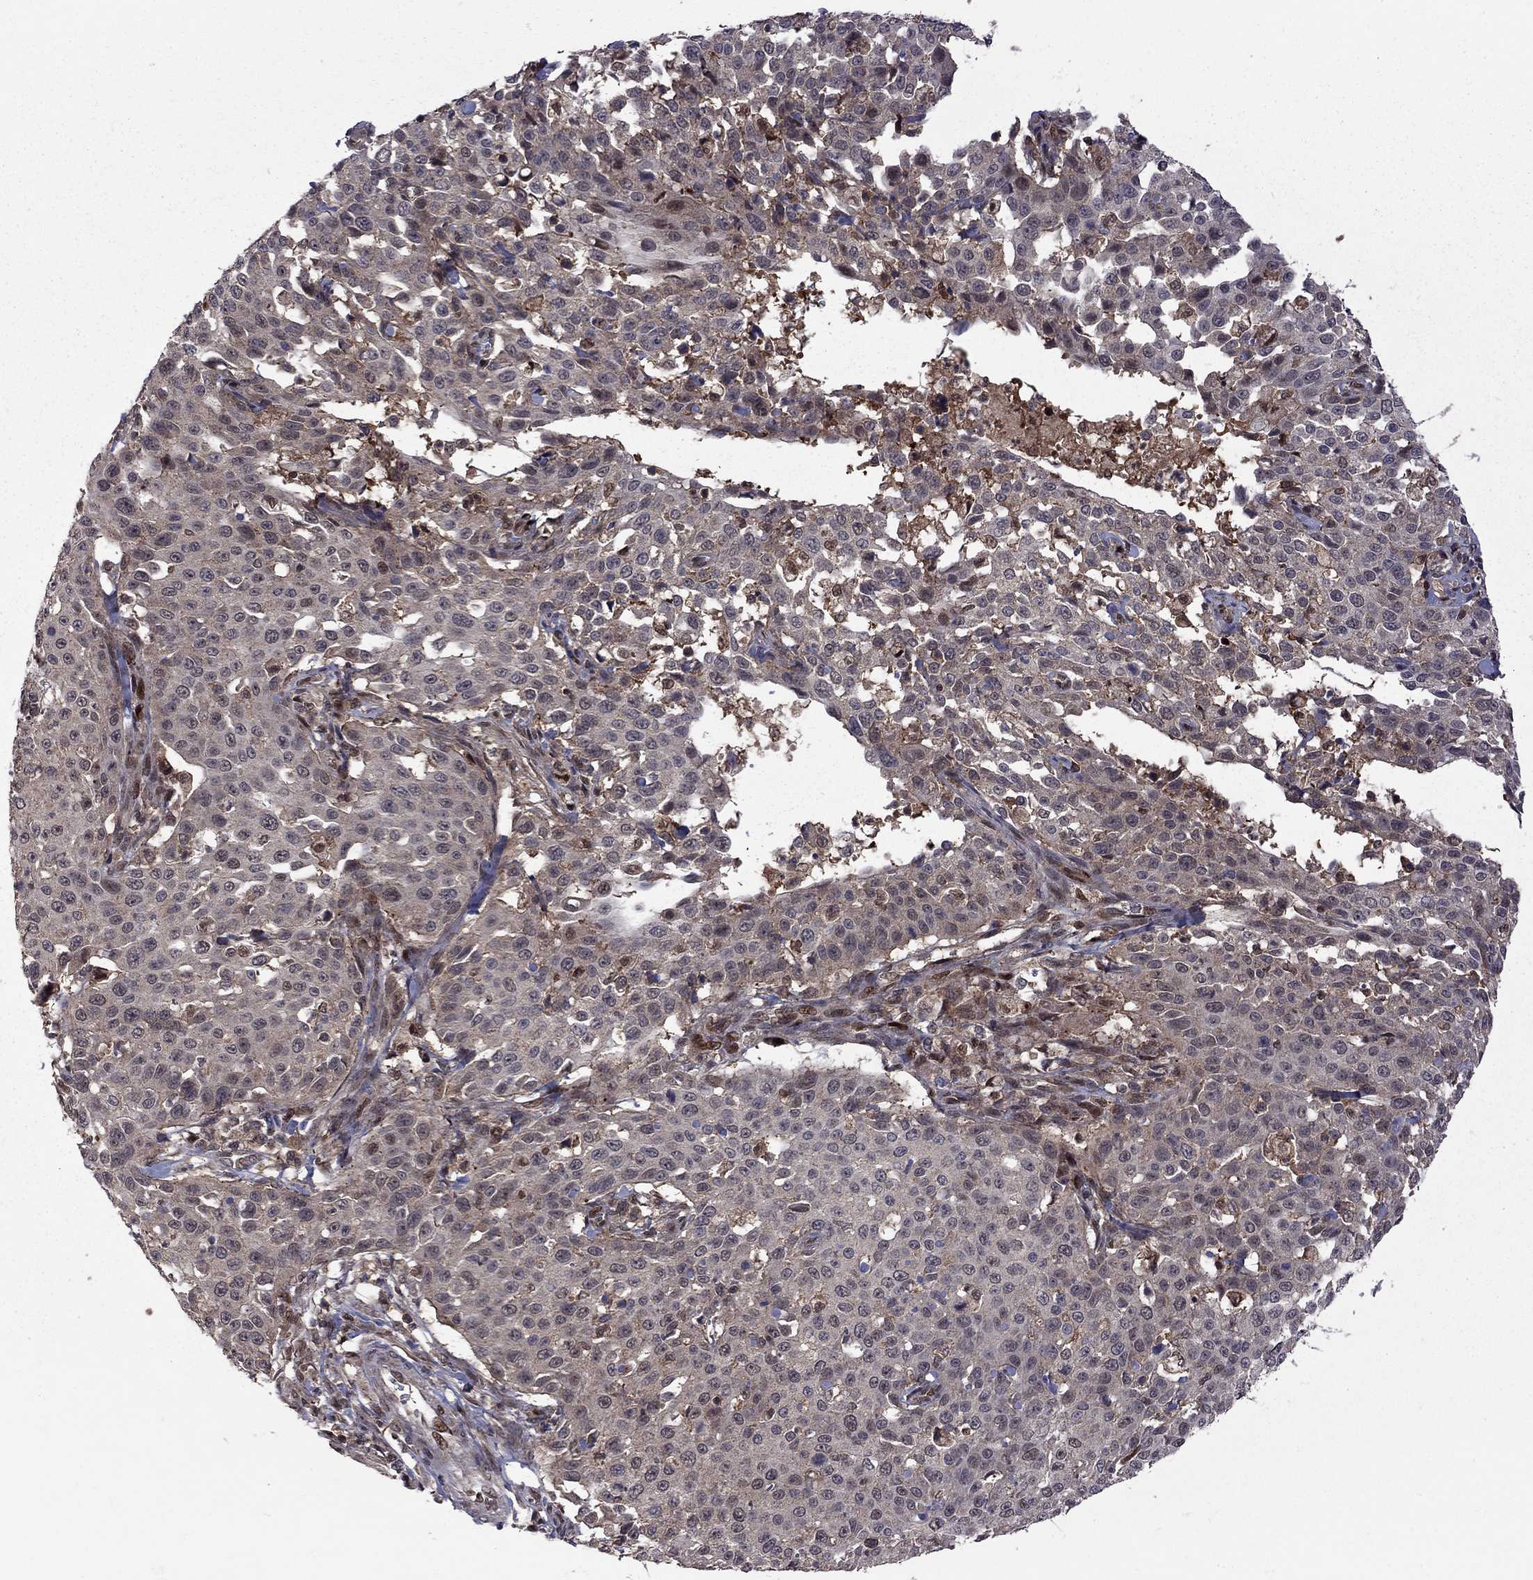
{"staining": {"intensity": "weak", "quantity": "<25%", "location": "cytoplasmic/membranous"}, "tissue": "cervical cancer", "cell_type": "Tumor cells", "image_type": "cancer", "snomed": [{"axis": "morphology", "description": "Squamous cell carcinoma, NOS"}, {"axis": "topography", "description": "Cervix"}], "caption": "Squamous cell carcinoma (cervical) stained for a protein using immunohistochemistry (IHC) exhibits no positivity tumor cells.", "gene": "IPP", "patient": {"sex": "female", "age": 26}}